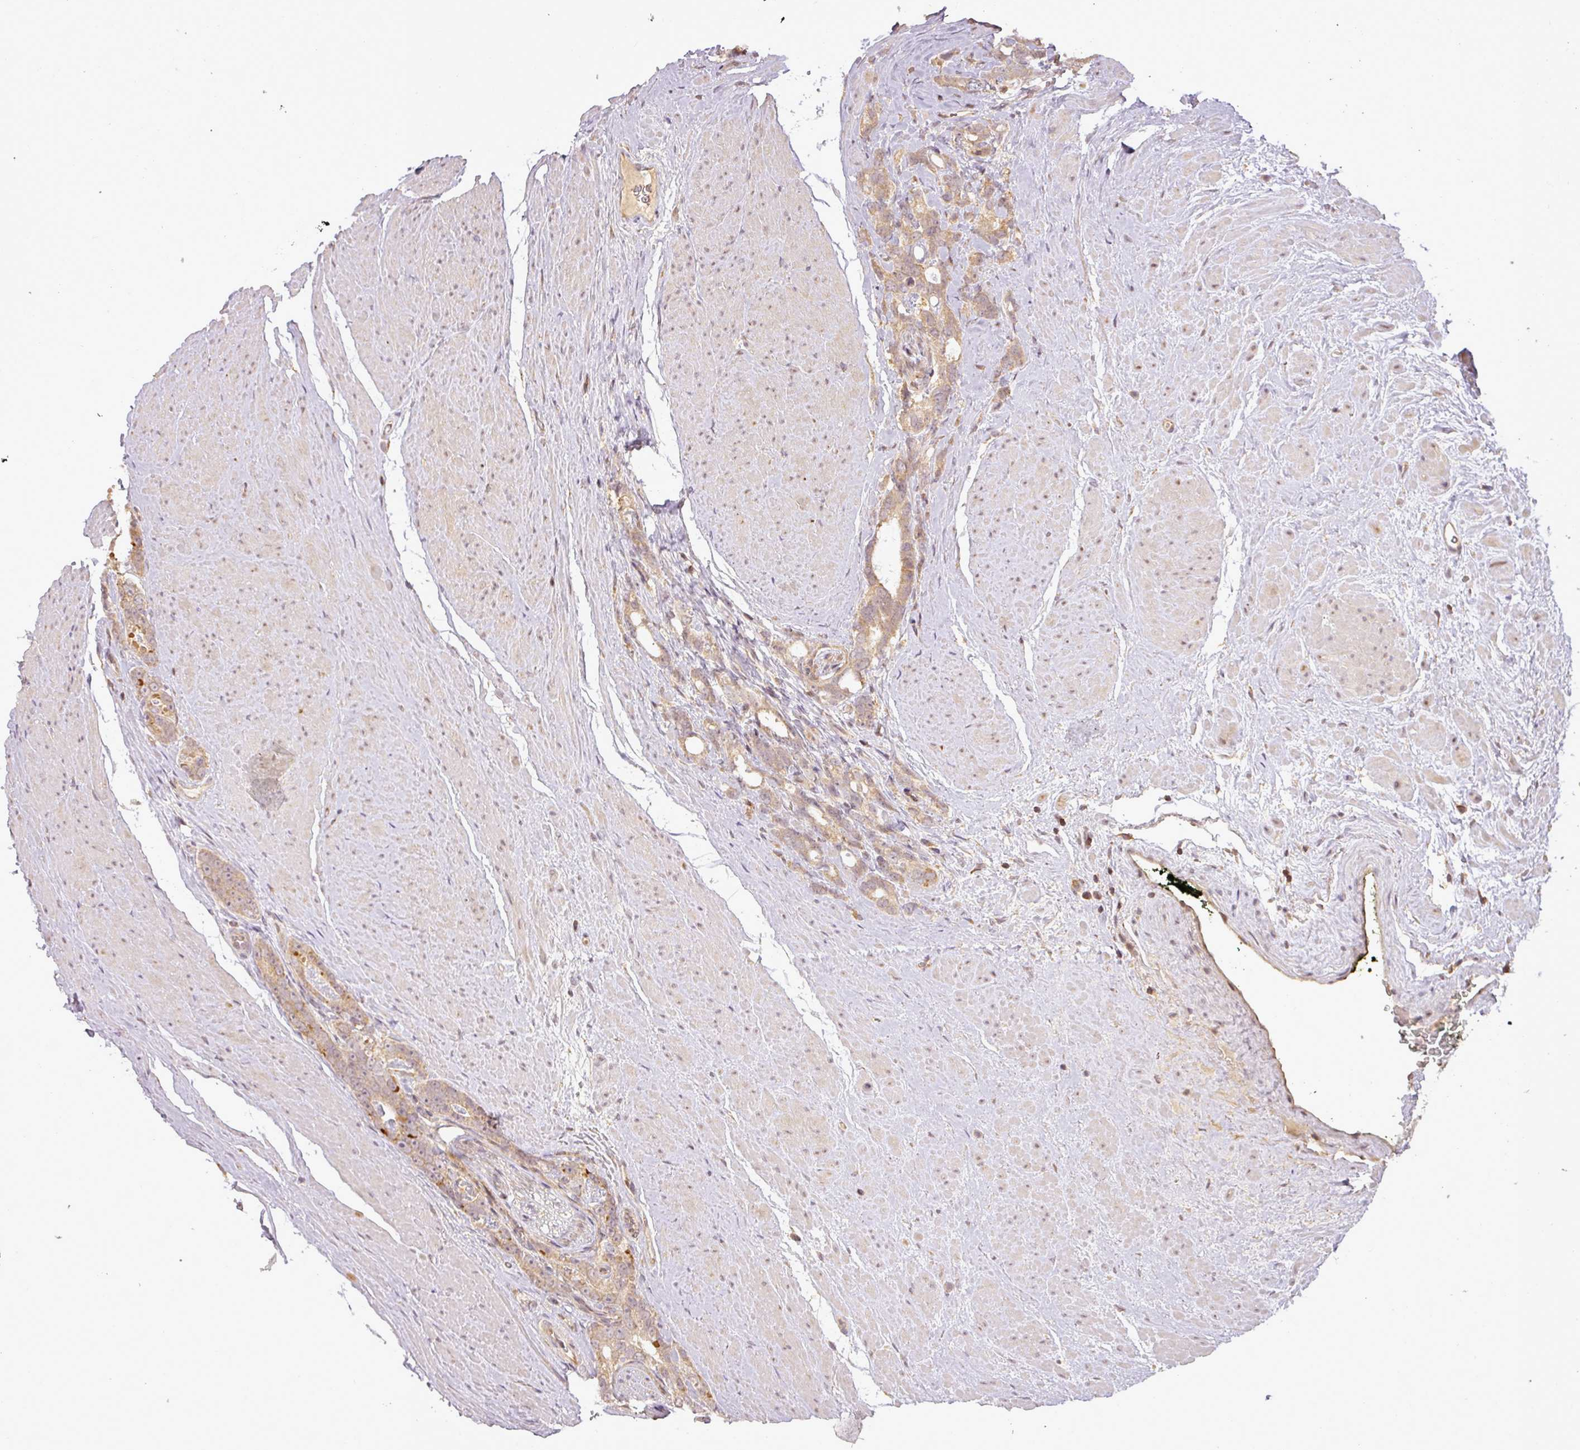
{"staining": {"intensity": "weak", "quantity": ">75%", "location": "cytoplasmic/membranous"}, "tissue": "prostate cancer", "cell_type": "Tumor cells", "image_type": "cancer", "snomed": [{"axis": "morphology", "description": "Adenocarcinoma, High grade"}, {"axis": "topography", "description": "Prostate"}], "caption": "Immunohistochemistry image of neoplastic tissue: human prostate adenocarcinoma (high-grade) stained using immunohistochemistry (IHC) exhibits low levels of weak protein expression localized specifically in the cytoplasmic/membranous of tumor cells, appearing as a cytoplasmic/membranous brown color.", "gene": "FAIM", "patient": {"sex": "male", "age": 74}}